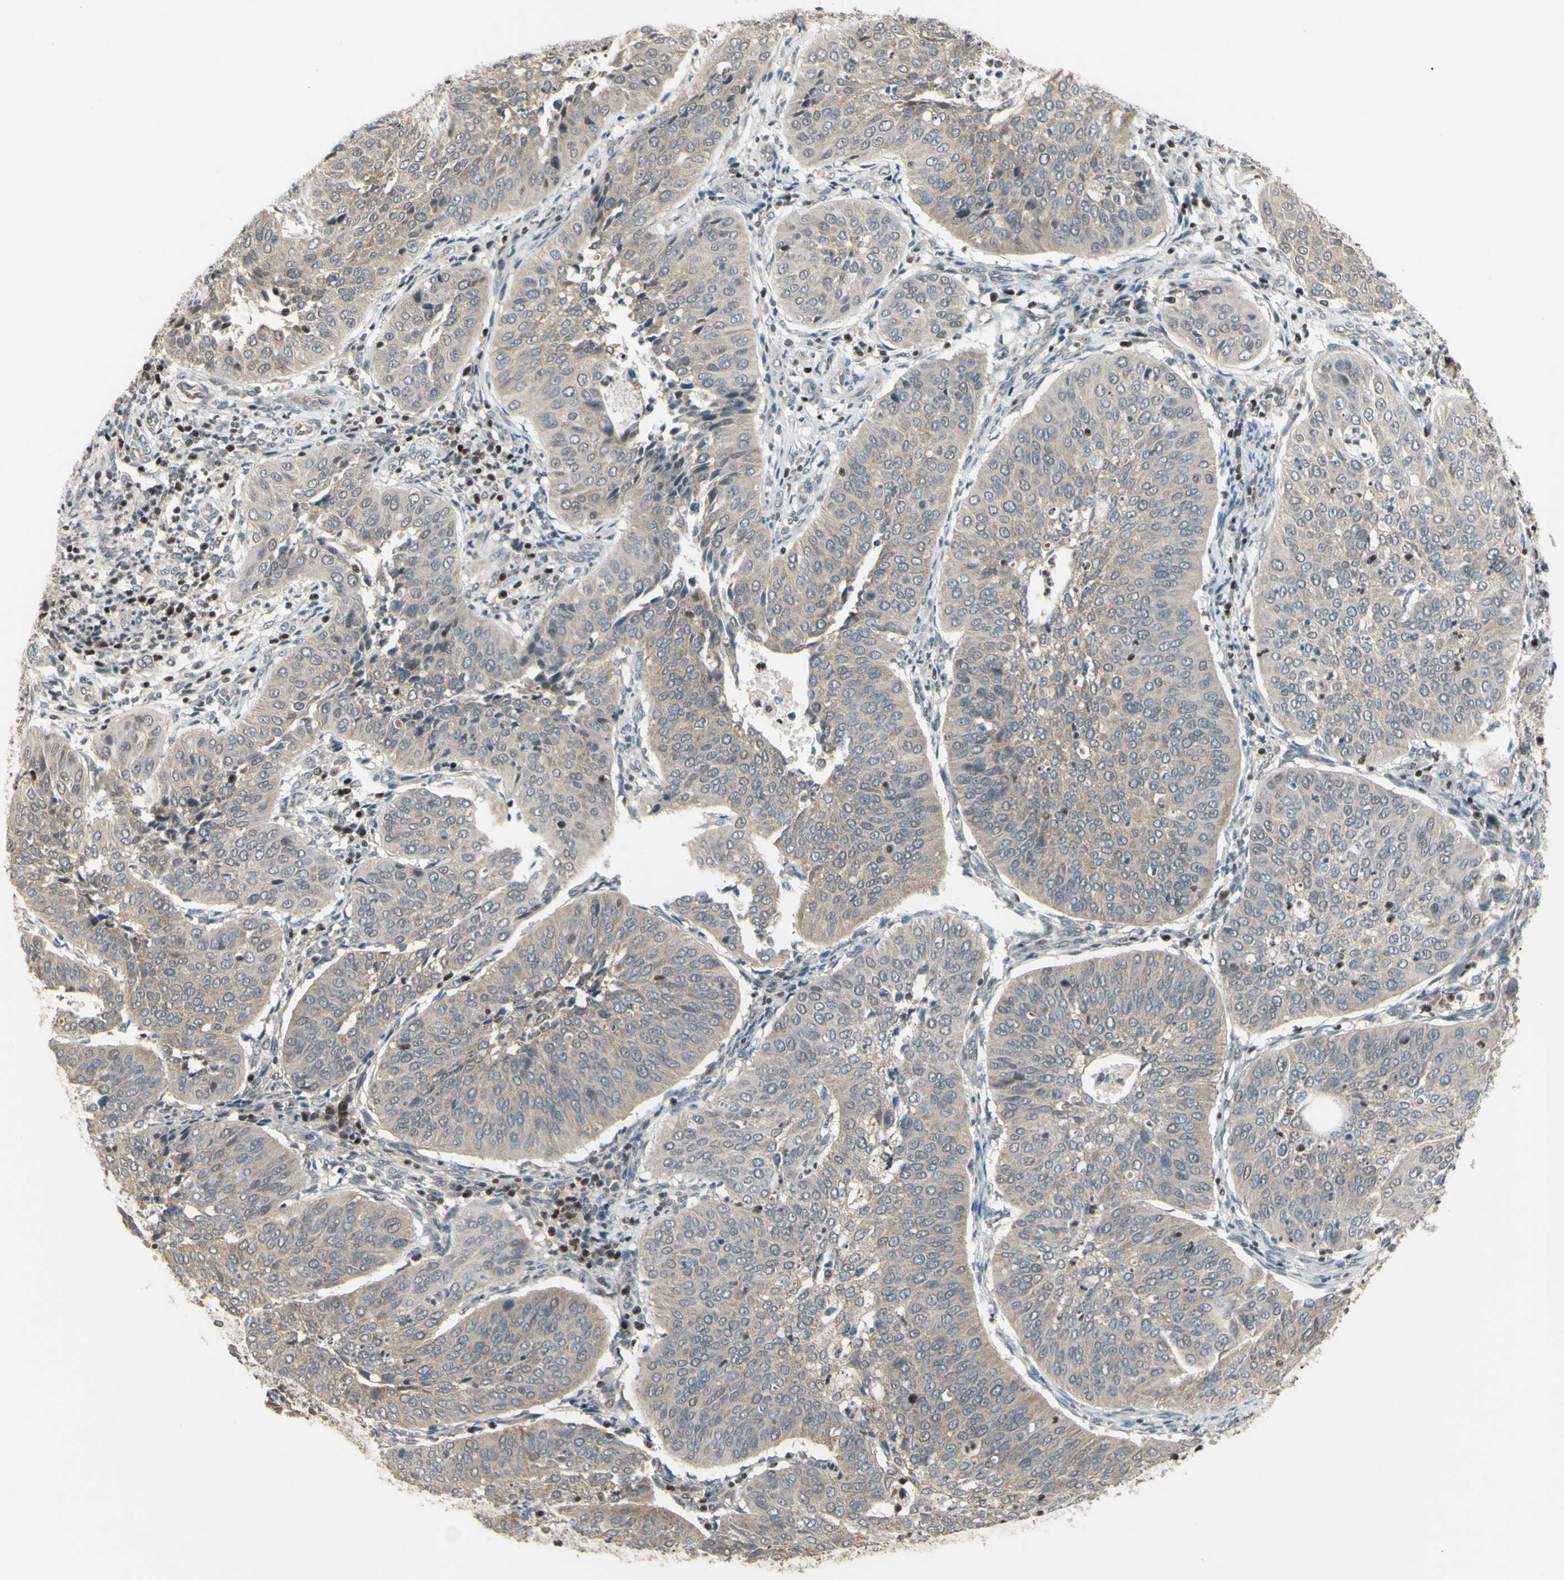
{"staining": {"intensity": "weak", "quantity": ">75%", "location": "cytoplasmic/membranous"}, "tissue": "cervical cancer", "cell_type": "Tumor cells", "image_type": "cancer", "snomed": [{"axis": "morphology", "description": "Normal tissue, NOS"}, {"axis": "morphology", "description": "Squamous cell carcinoma, NOS"}, {"axis": "topography", "description": "Cervix"}], "caption": "IHC micrograph of neoplastic tissue: human cervical squamous cell carcinoma stained using immunohistochemistry (IHC) exhibits low levels of weak protein expression localized specifically in the cytoplasmic/membranous of tumor cells, appearing as a cytoplasmic/membranous brown color.", "gene": "SP4", "patient": {"sex": "female", "age": 39}}